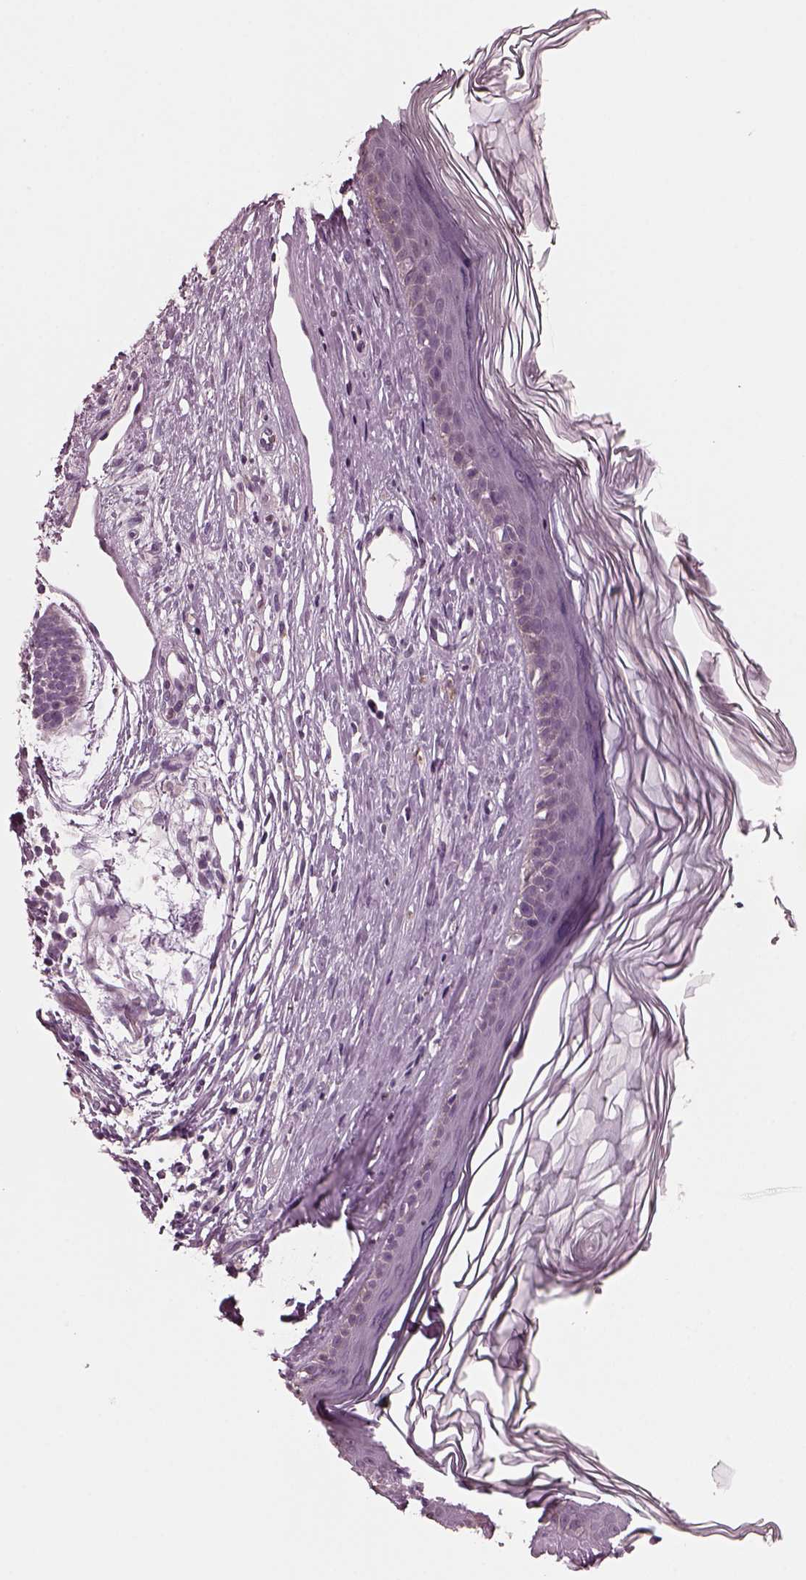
{"staining": {"intensity": "negative", "quantity": "none", "location": "none"}, "tissue": "skin cancer", "cell_type": "Tumor cells", "image_type": "cancer", "snomed": [{"axis": "morphology", "description": "Basal cell carcinoma"}, {"axis": "topography", "description": "Skin"}], "caption": "Tumor cells show no significant staining in skin cancer.", "gene": "RCVRN", "patient": {"sex": "male", "age": 85}}